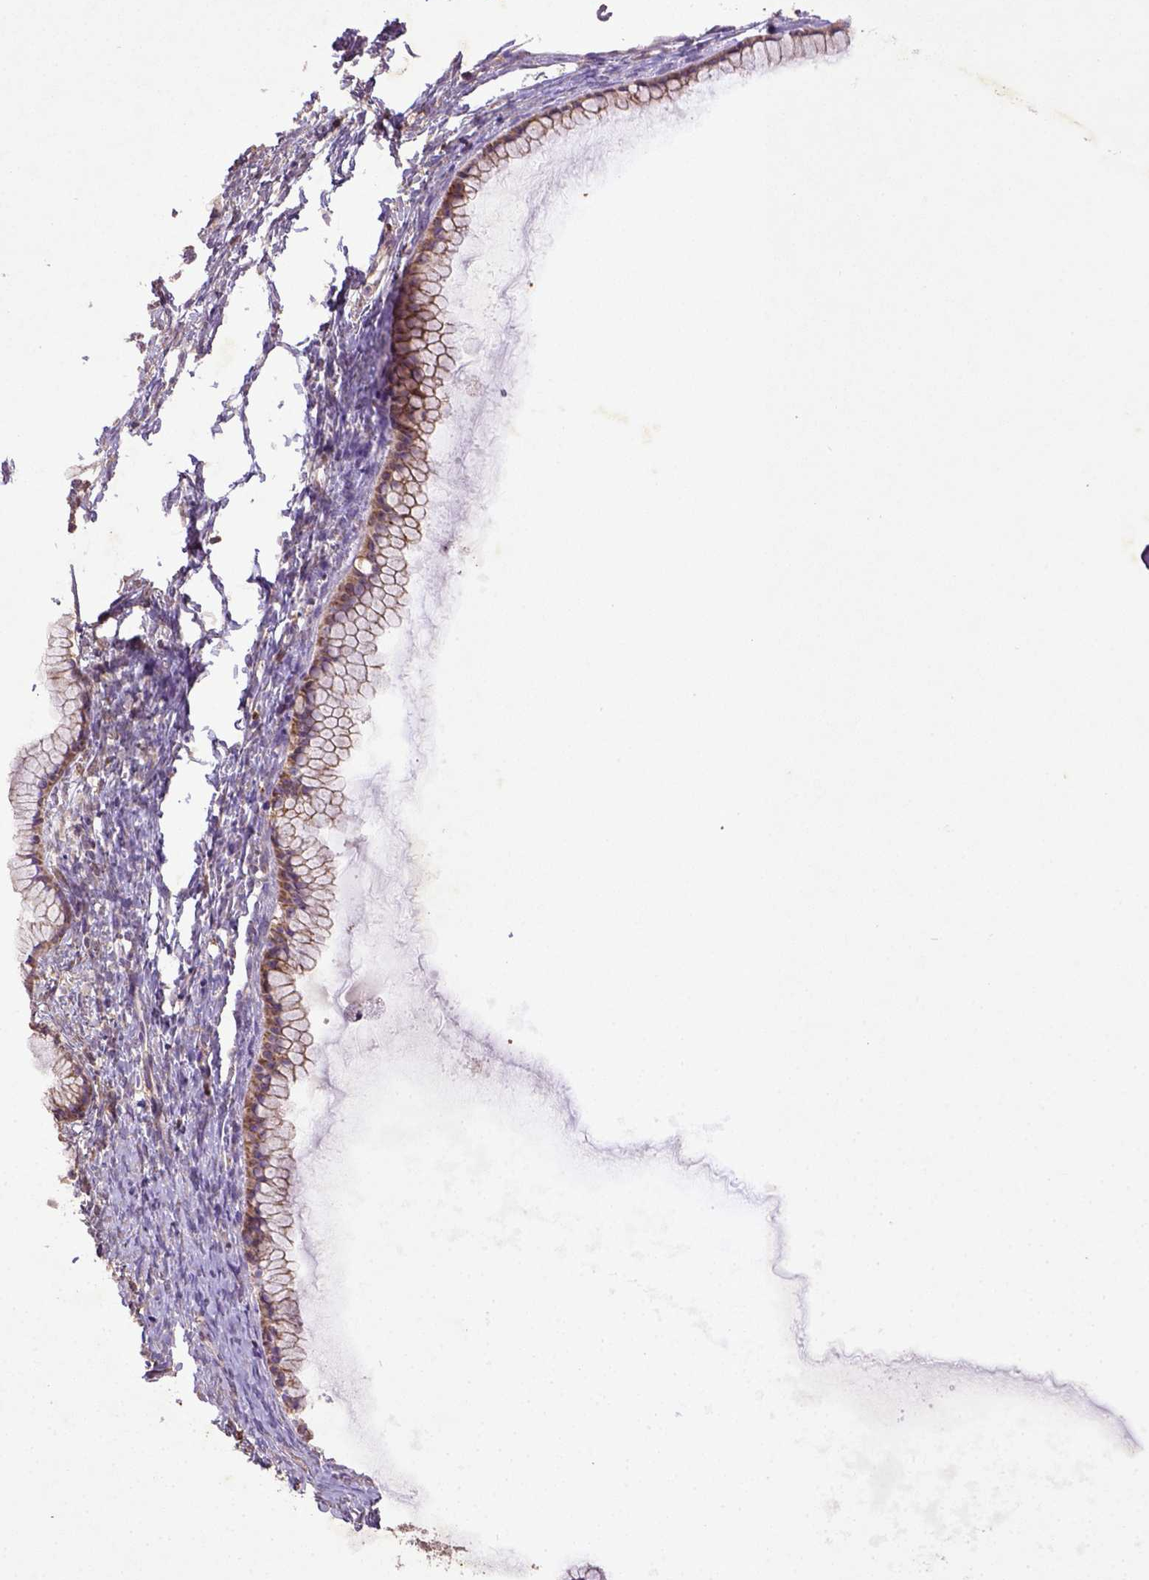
{"staining": {"intensity": "moderate", "quantity": ">75%", "location": "cytoplasmic/membranous"}, "tissue": "ovarian cancer", "cell_type": "Tumor cells", "image_type": "cancer", "snomed": [{"axis": "morphology", "description": "Cystadenocarcinoma, mucinous, NOS"}, {"axis": "topography", "description": "Ovary"}], "caption": "Immunohistochemical staining of human ovarian cancer (mucinous cystadenocarcinoma) displays medium levels of moderate cytoplasmic/membranous protein staining in about >75% of tumor cells.", "gene": "MT-CO1", "patient": {"sex": "female", "age": 41}}